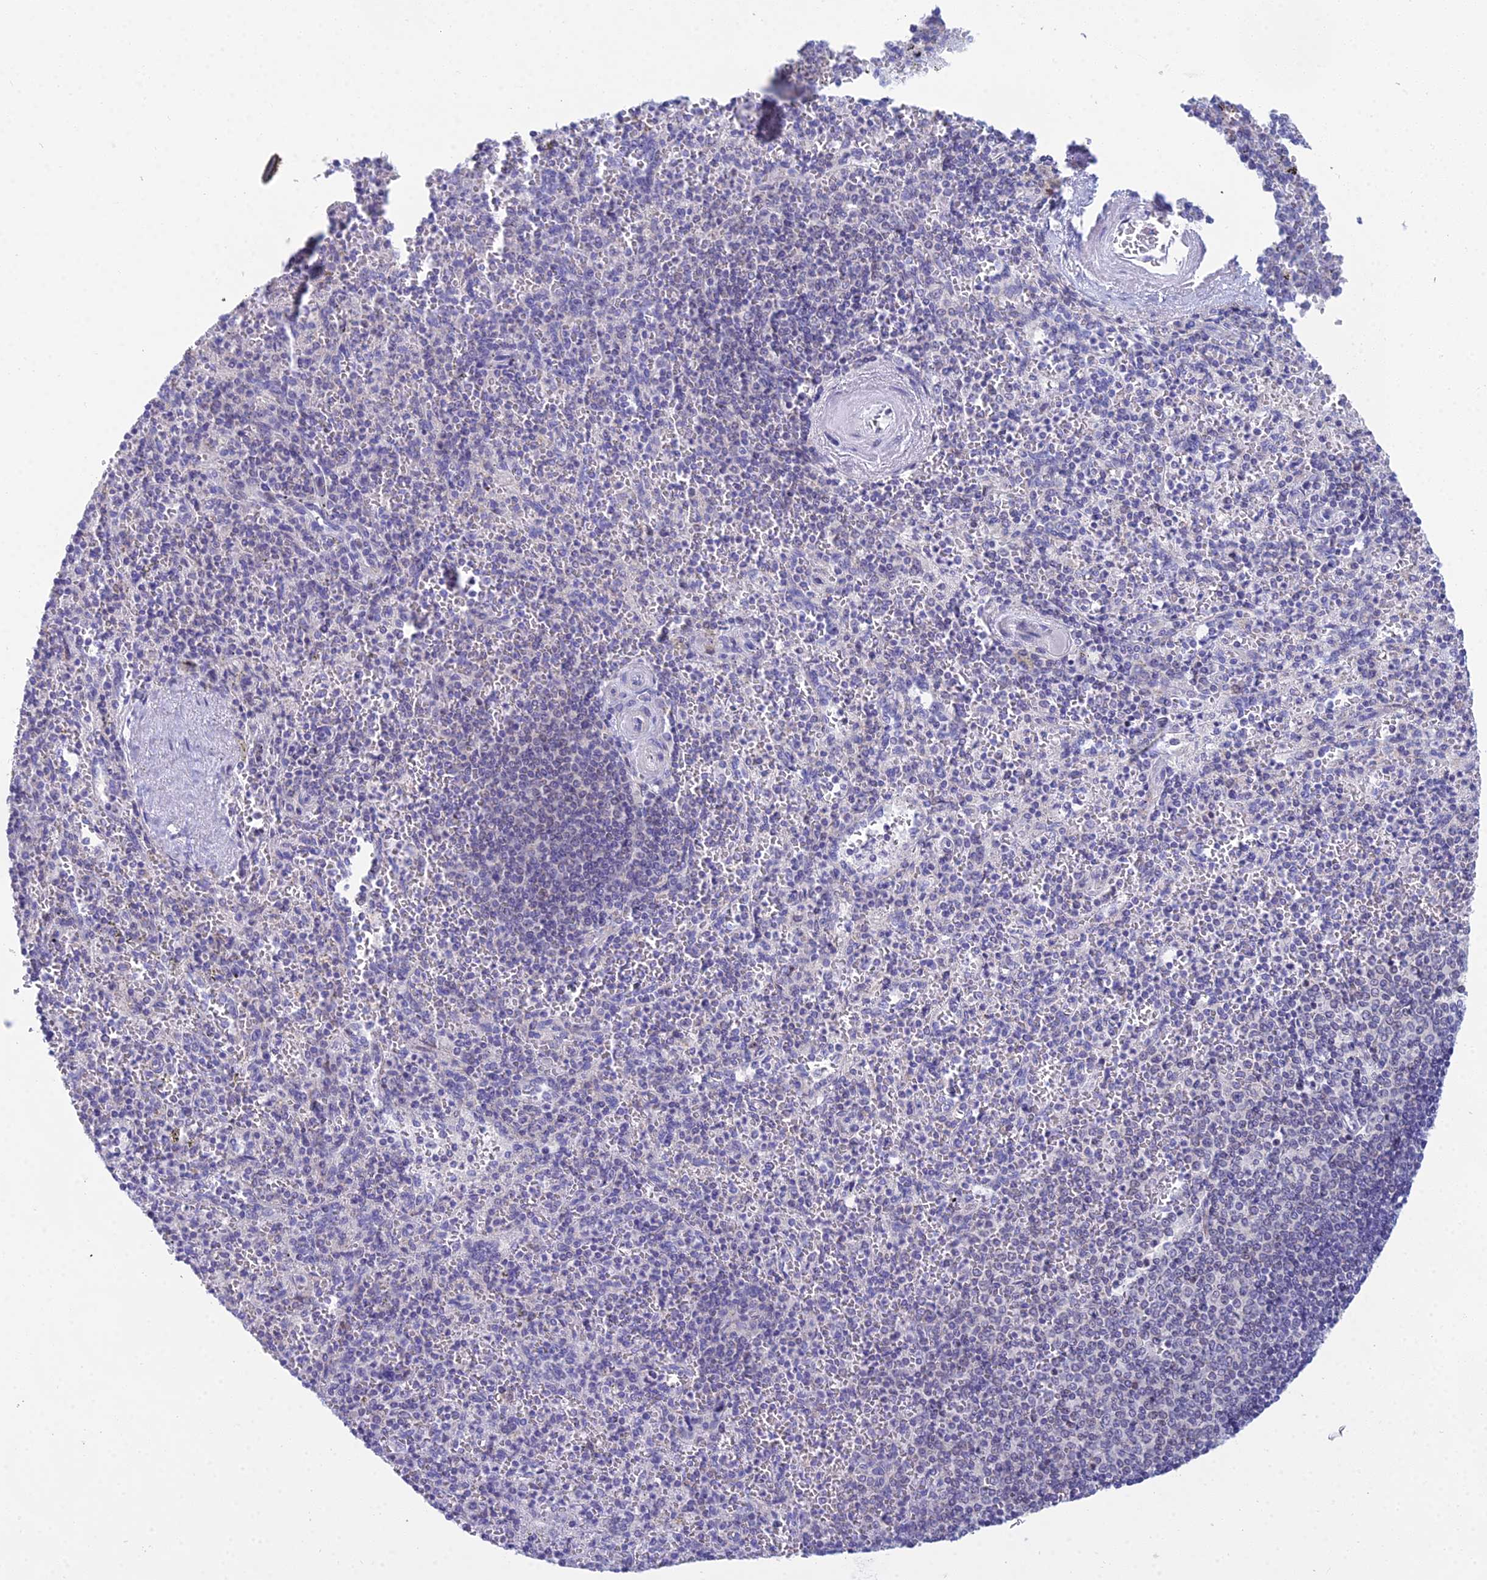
{"staining": {"intensity": "weak", "quantity": "<25%", "location": "cytoplasmic/membranous"}, "tissue": "spleen", "cell_type": "Cells in red pulp", "image_type": "normal", "snomed": [{"axis": "morphology", "description": "Normal tissue, NOS"}, {"axis": "morphology", "description": "Degeneration, NOS"}, {"axis": "topography", "description": "Spleen"}], "caption": "The histopathology image shows no staining of cells in red pulp in benign spleen.", "gene": "PRR13", "patient": {"sex": "male", "age": 56}}